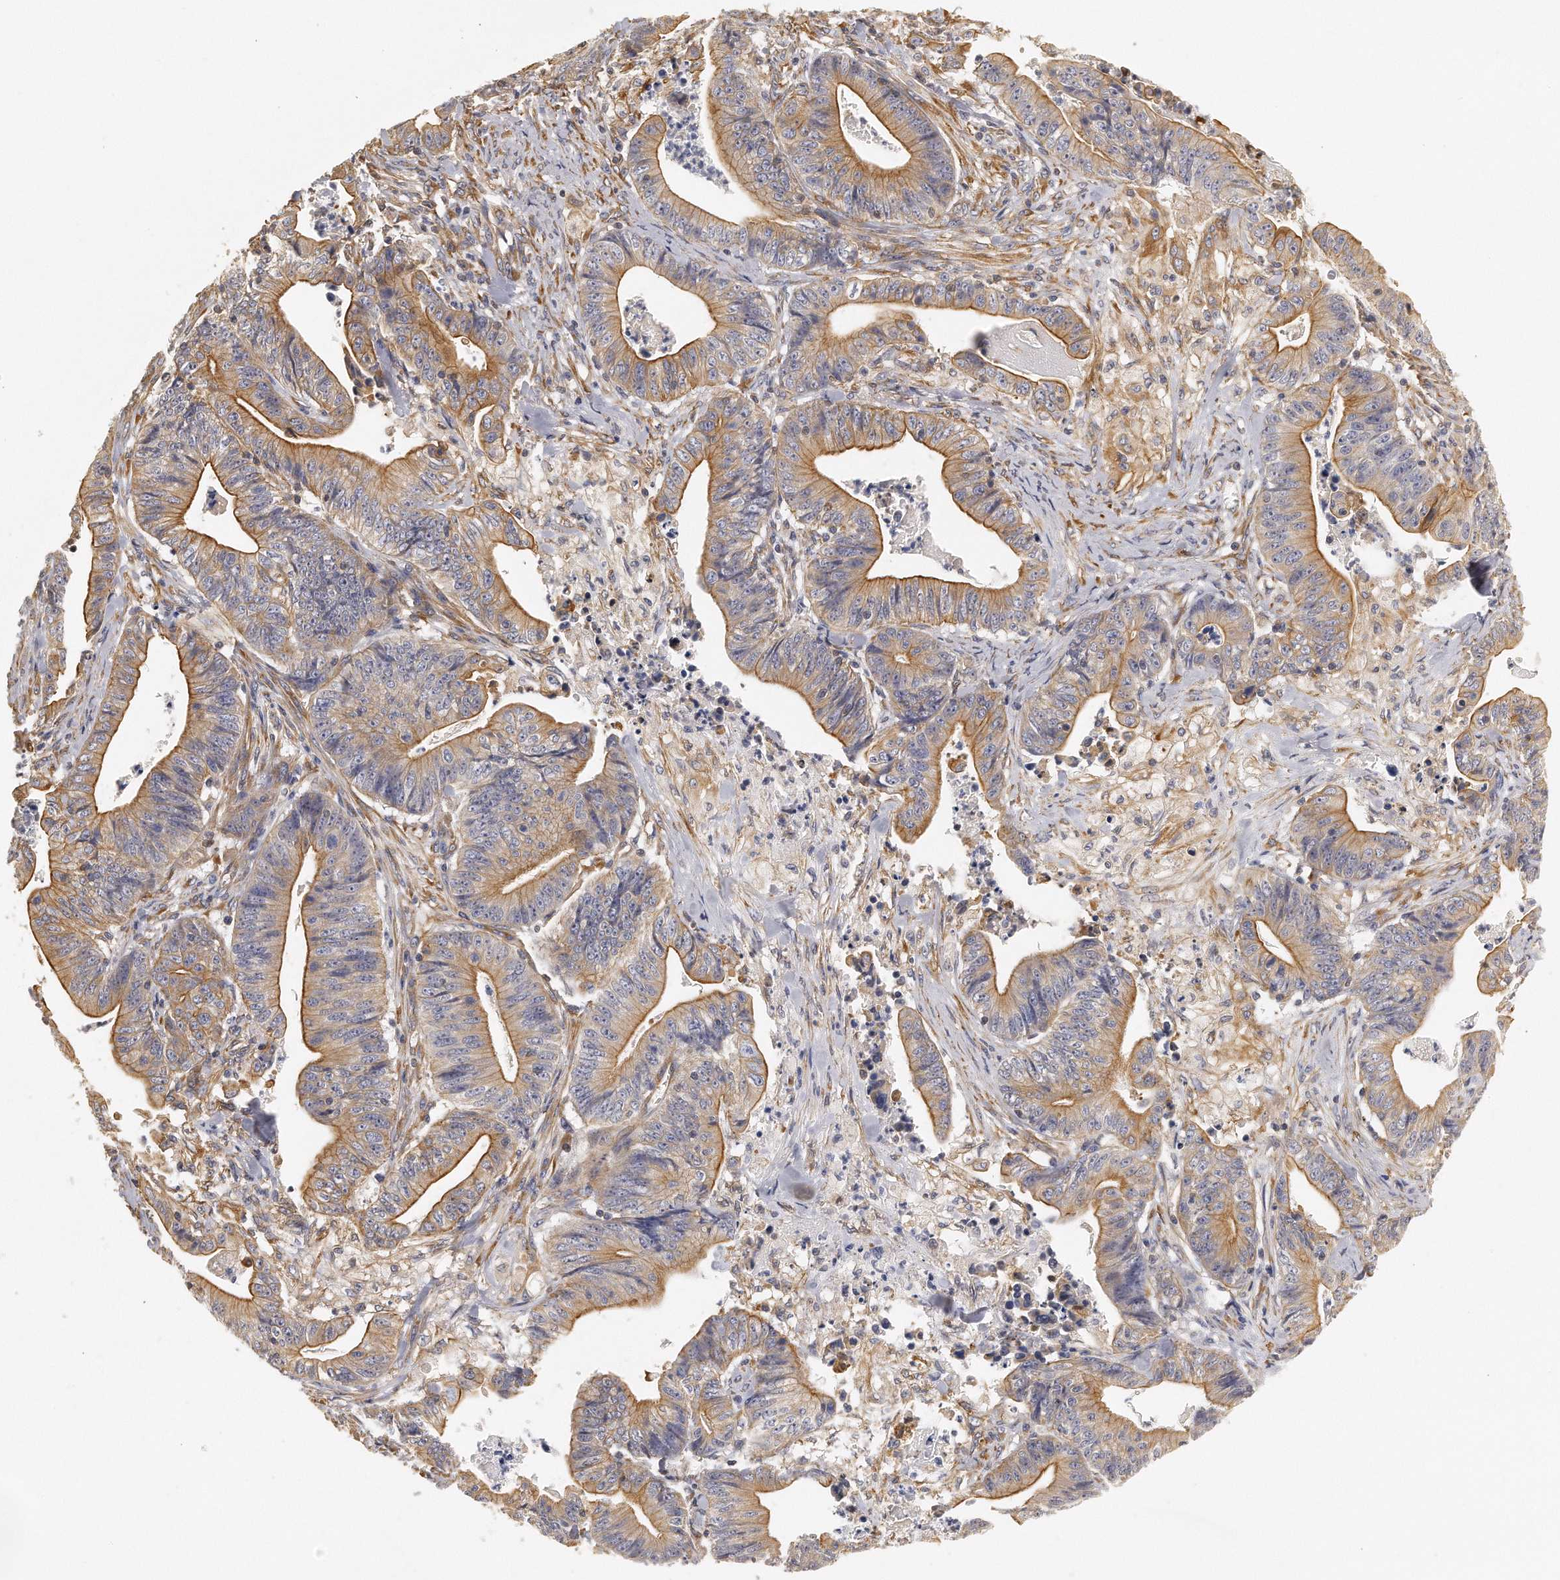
{"staining": {"intensity": "moderate", "quantity": "25%-75%", "location": "cytoplasmic/membranous"}, "tissue": "stomach cancer", "cell_type": "Tumor cells", "image_type": "cancer", "snomed": [{"axis": "morphology", "description": "Adenocarcinoma, NOS"}, {"axis": "topography", "description": "Stomach, lower"}], "caption": "There is medium levels of moderate cytoplasmic/membranous staining in tumor cells of stomach adenocarcinoma, as demonstrated by immunohistochemical staining (brown color).", "gene": "CHST7", "patient": {"sex": "female", "age": 86}}